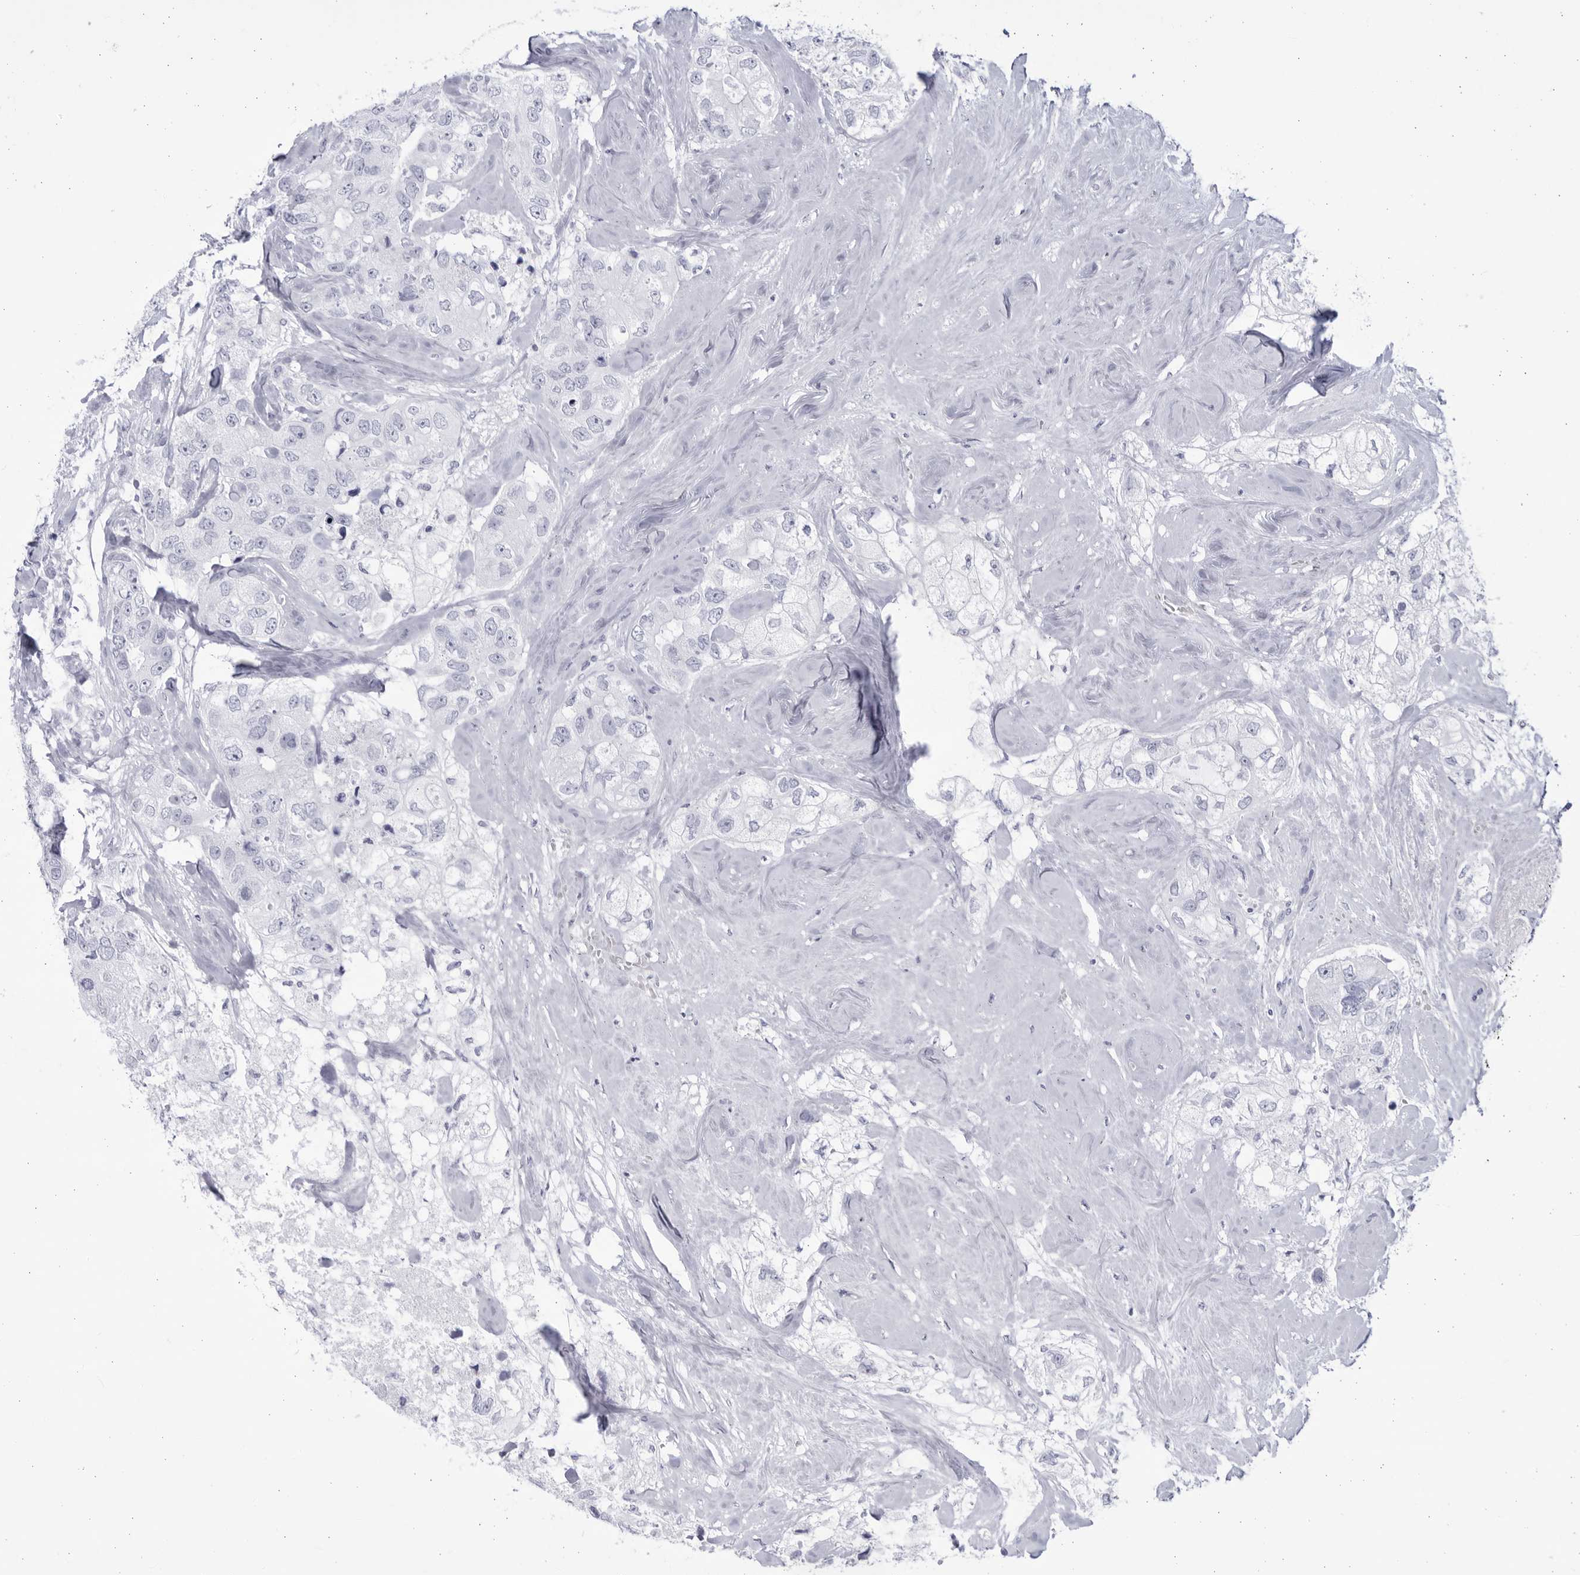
{"staining": {"intensity": "negative", "quantity": "none", "location": "none"}, "tissue": "breast cancer", "cell_type": "Tumor cells", "image_type": "cancer", "snomed": [{"axis": "morphology", "description": "Duct carcinoma"}, {"axis": "topography", "description": "Breast"}], "caption": "Immunohistochemistry photomicrograph of human breast cancer (invasive ductal carcinoma) stained for a protein (brown), which shows no expression in tumor cells.", "gene": "CCDC181", "patient": {"sex": "female", "age": 62}}